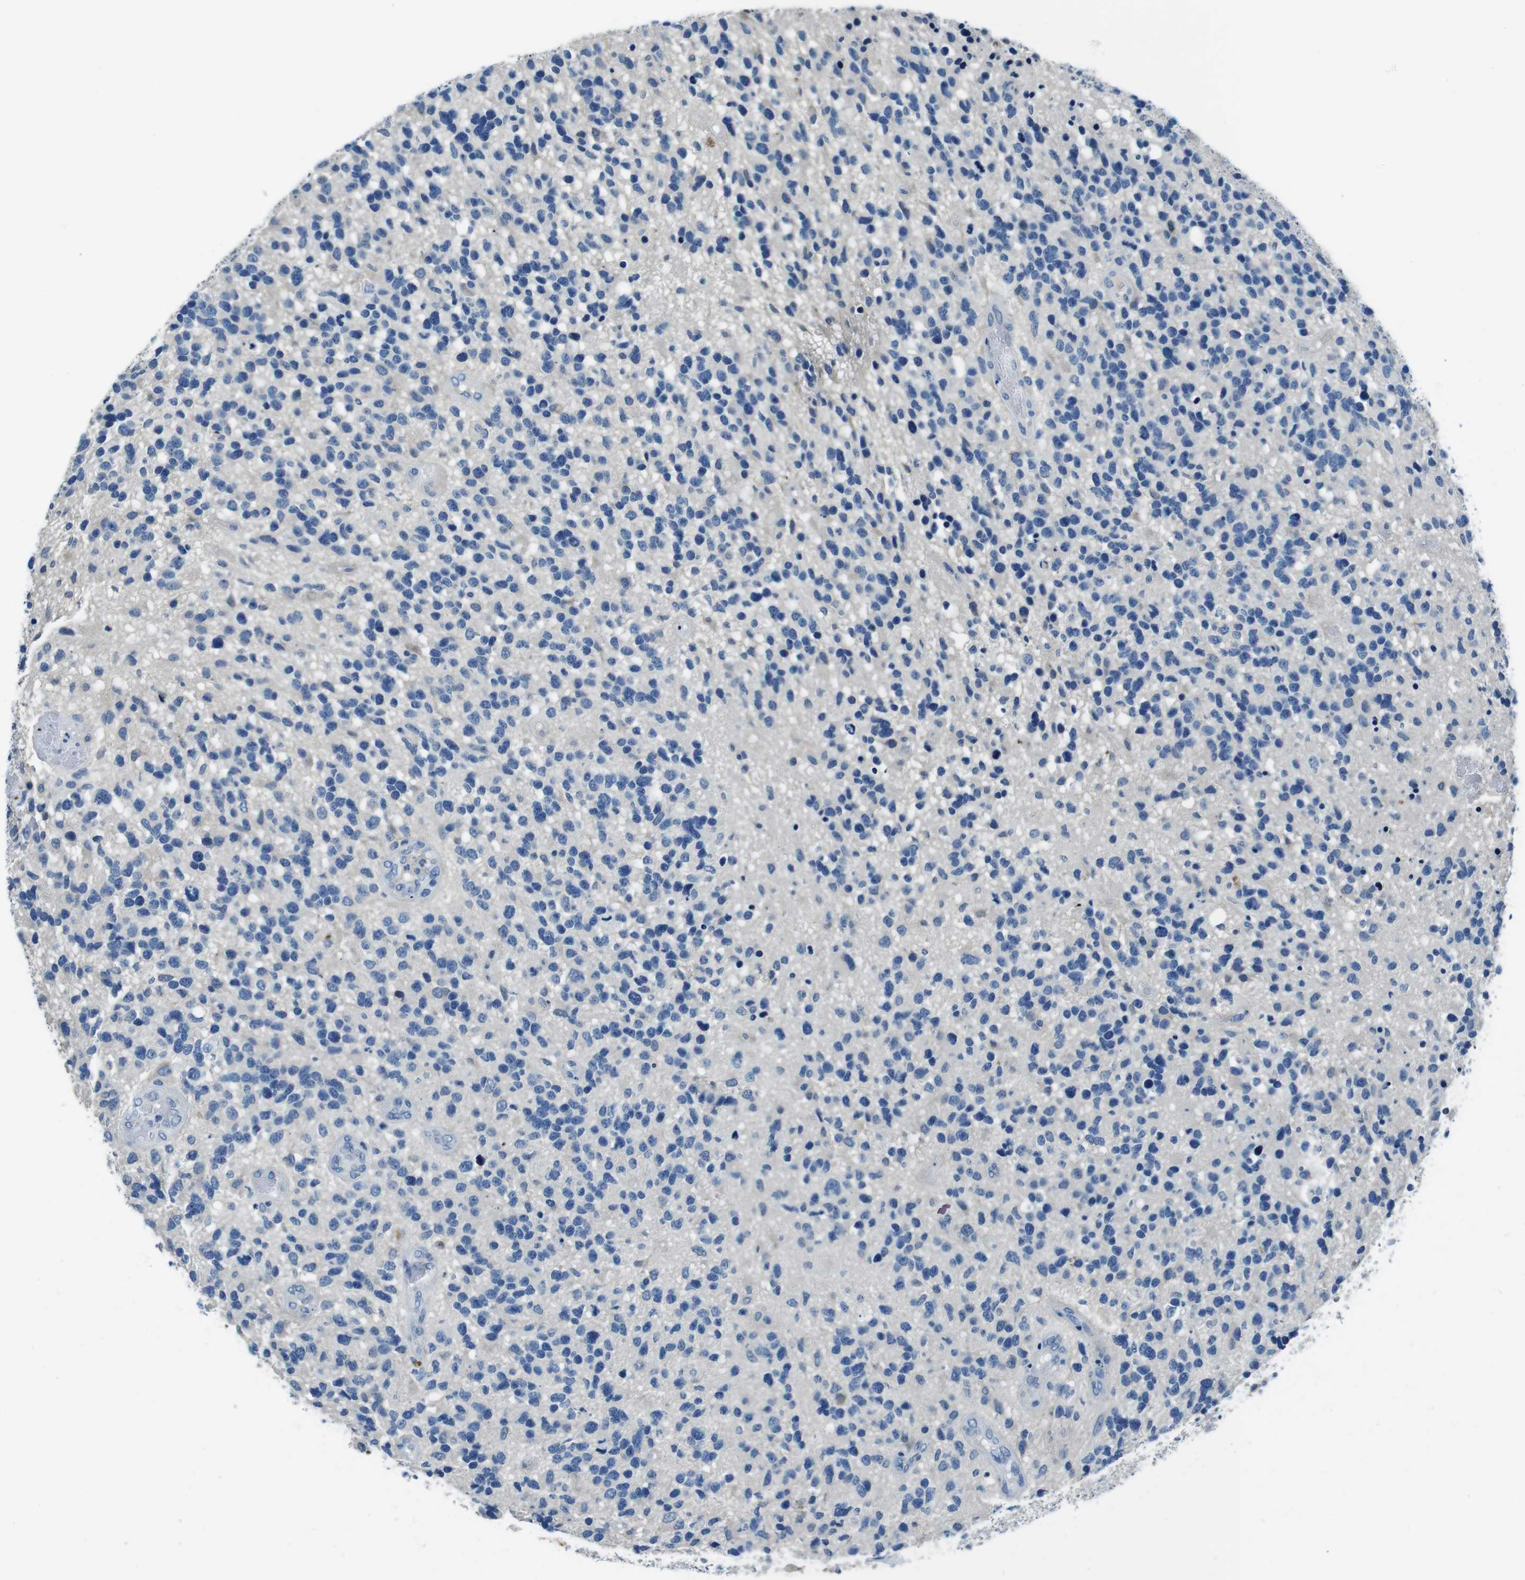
{"staining": {"intensity": "negative", "quantity": "none", "location": "none"}, "tissue": "glioma", "cell_type": "Tumor cells", "image_type": "cancer", "snomed": [{"axis": "morphology", "description": "Glioma, malignant, High grade"}, {"axis": "topography", "description": "Brain"}], "caption": "Immunohistochemistry (IHC) of glioma displays no expression in tumor cells.", "gene": "TULP3", "patient": {"sex": "female", "age": 58}}